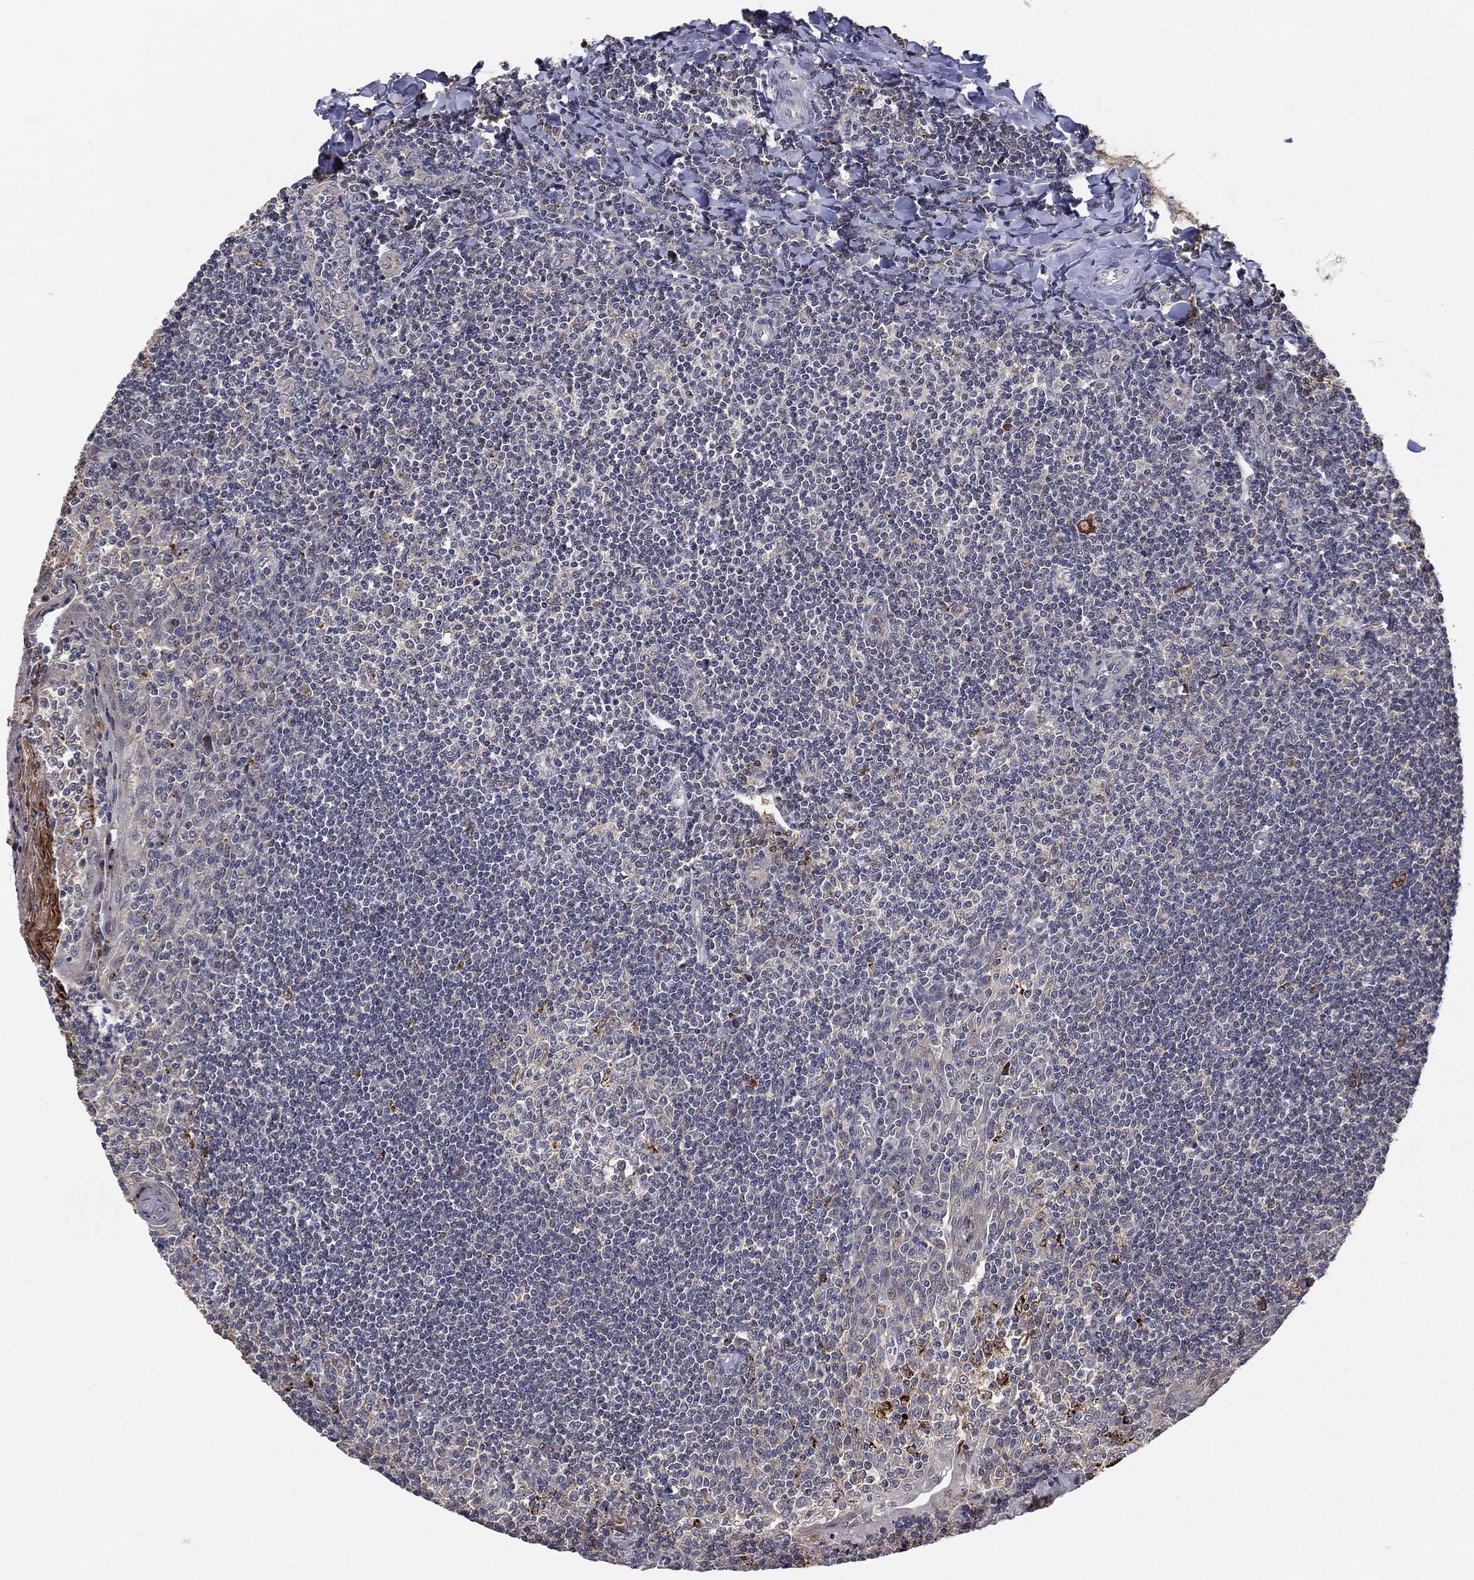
{"staining": {"intensity": "strong", "quantity": "<25%", "location": "cytoplasmic/membranous"}, "tissue": "tonsil", "cell_type": "Germinal center cells", "image_type": "normal", "snomed": [{"axis": "morphology", "description": "Normal tissue, NOS"}, {"axis": "topography", "description": "Tonsil"}], "caption": "A medium amount of strong cytoplasmic/membranous positivity is appreciated in about <25% of germinal center cells in benign tonsil. (Brightfield microscopy of DAB IHC at high magnification).", "gene": "LPCAT4", "patient": {"sex": "female", "age": 12}}